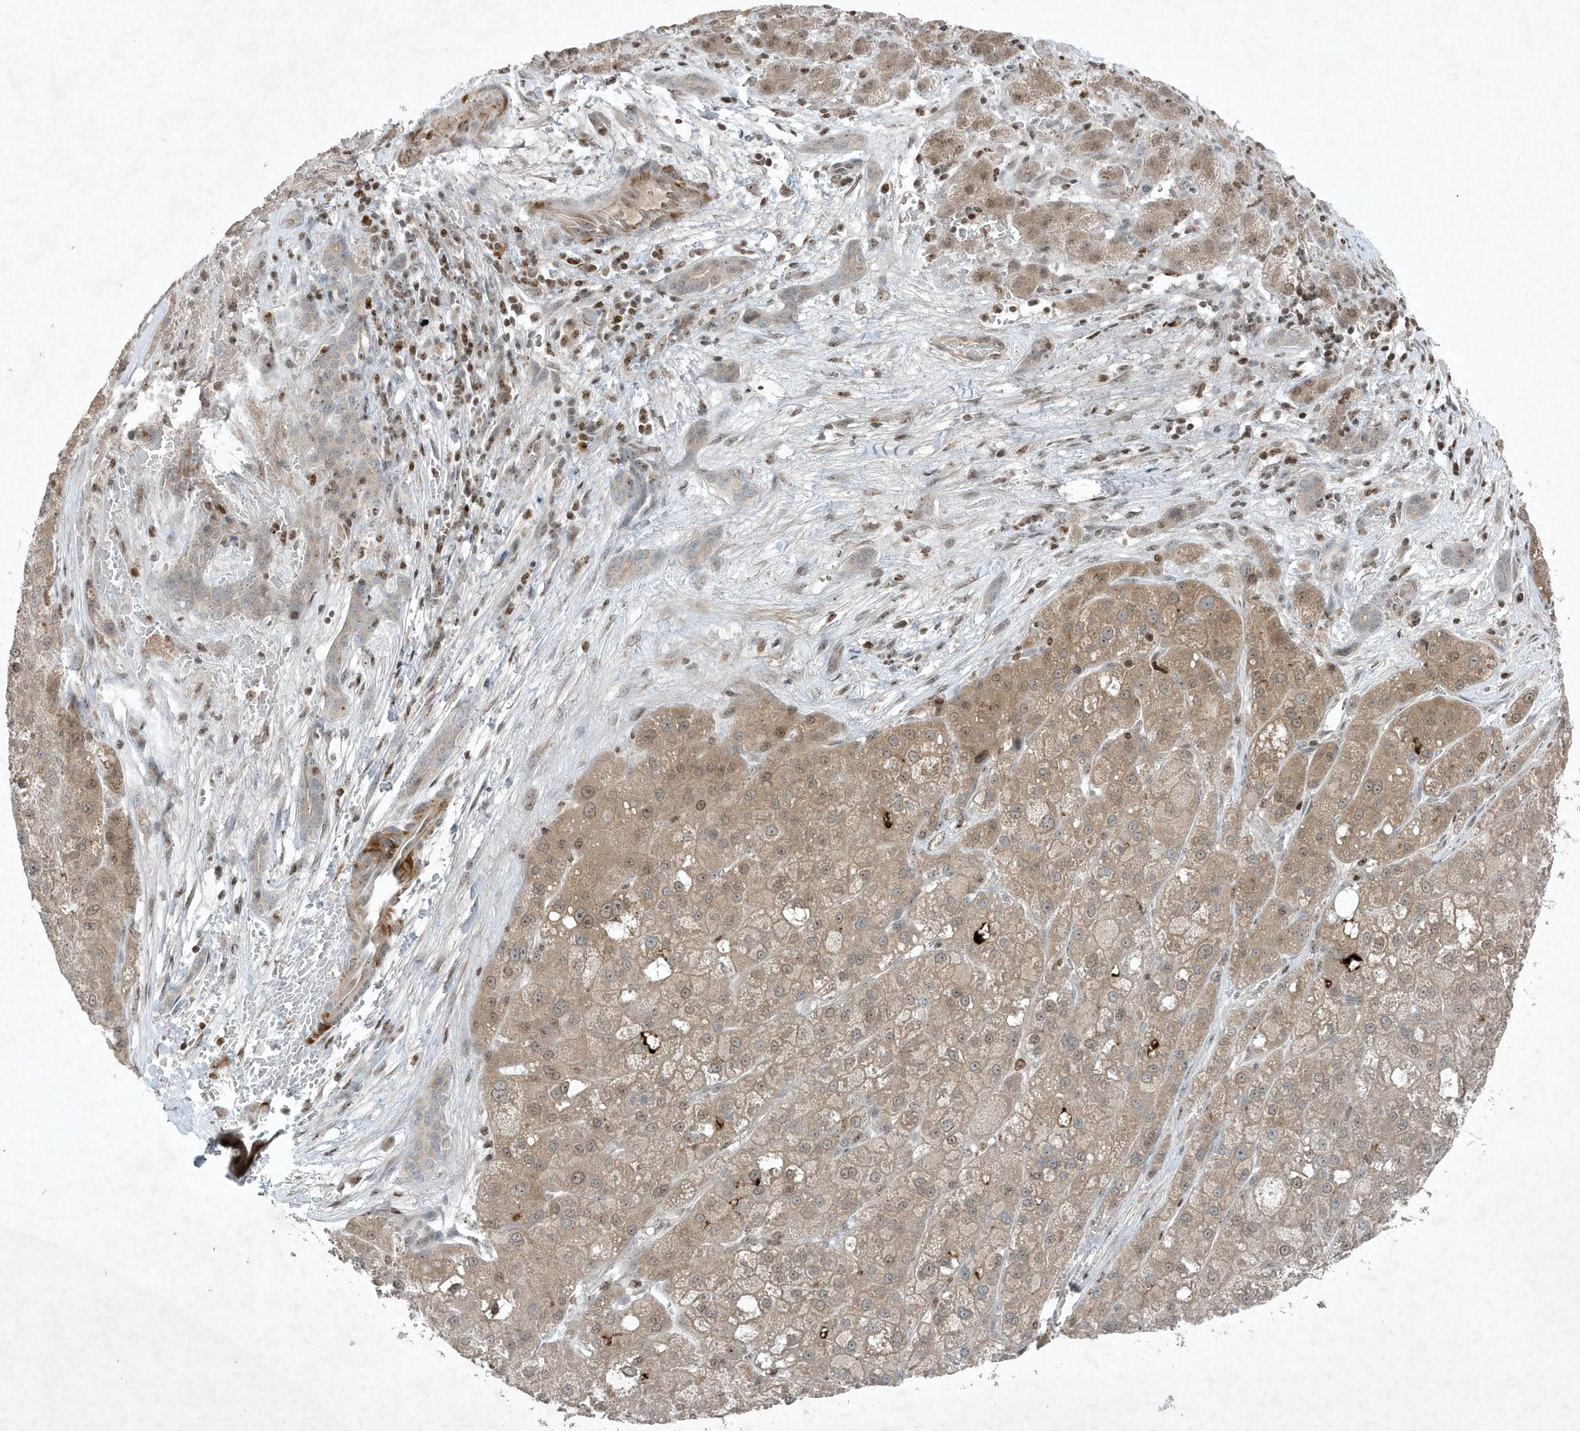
{"staining": {"intensity": "moderate", "quantity": "25%-75%", "location": "cytoplasmic/membranous,nuclear"}, "tissue": "liver cancer", "cell_type": "Tumor cells", "image_type": "cancer", "snomed": [{"axis": "morphology", "description": "Carcinoma, Hepatocellular, NOS"}, {"axis": "topography", "description": "Liver"}], "caption": "High-power microscopy captured an IHC micrograph of liver hepatocellular carcinoma, revealing moderate cytoplasmic/membranous and nuclear expression in approximately 25%-75% of tumor cells.", "gene": "QTRT2", "patient": {"sex": "male", "age": 57}}